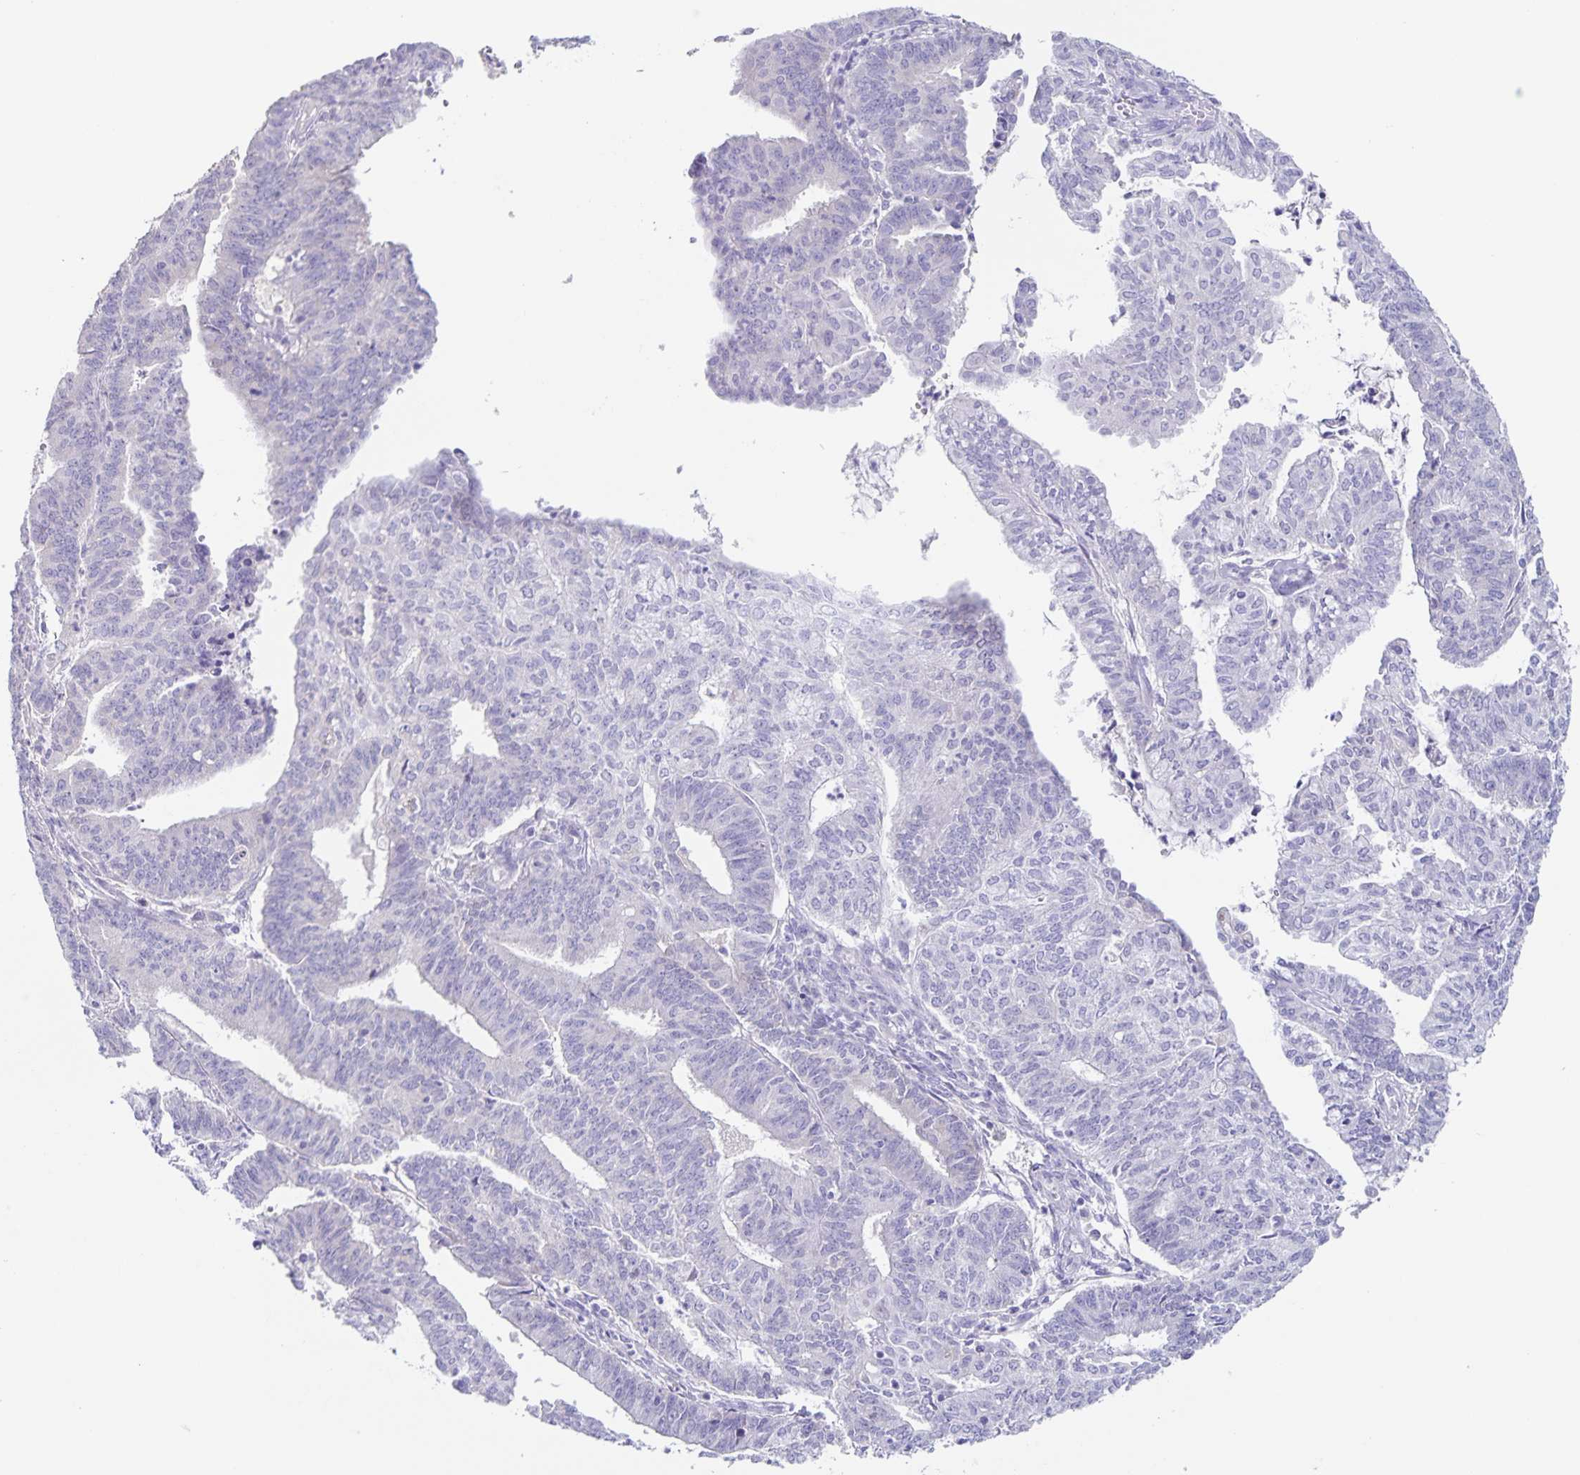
{"staining": {"intensity": "negative", "quantity": "none", "location": "none"}, "tissue": "endometrial cancer", "cell_type": "Tumor cells", "image_type": "cancer", "snomed": [{"axis": "morphology", "description": "Adenocarcinoma, NOS"}, {"axis": "topography", "description": "Endometrium"}], "caption": "Tumor cells show no significant protein staining in endometrial cancer (adenocarcinoma).", "gene": "RPL36A", "patient": {"sex": "female", "age": 61}}